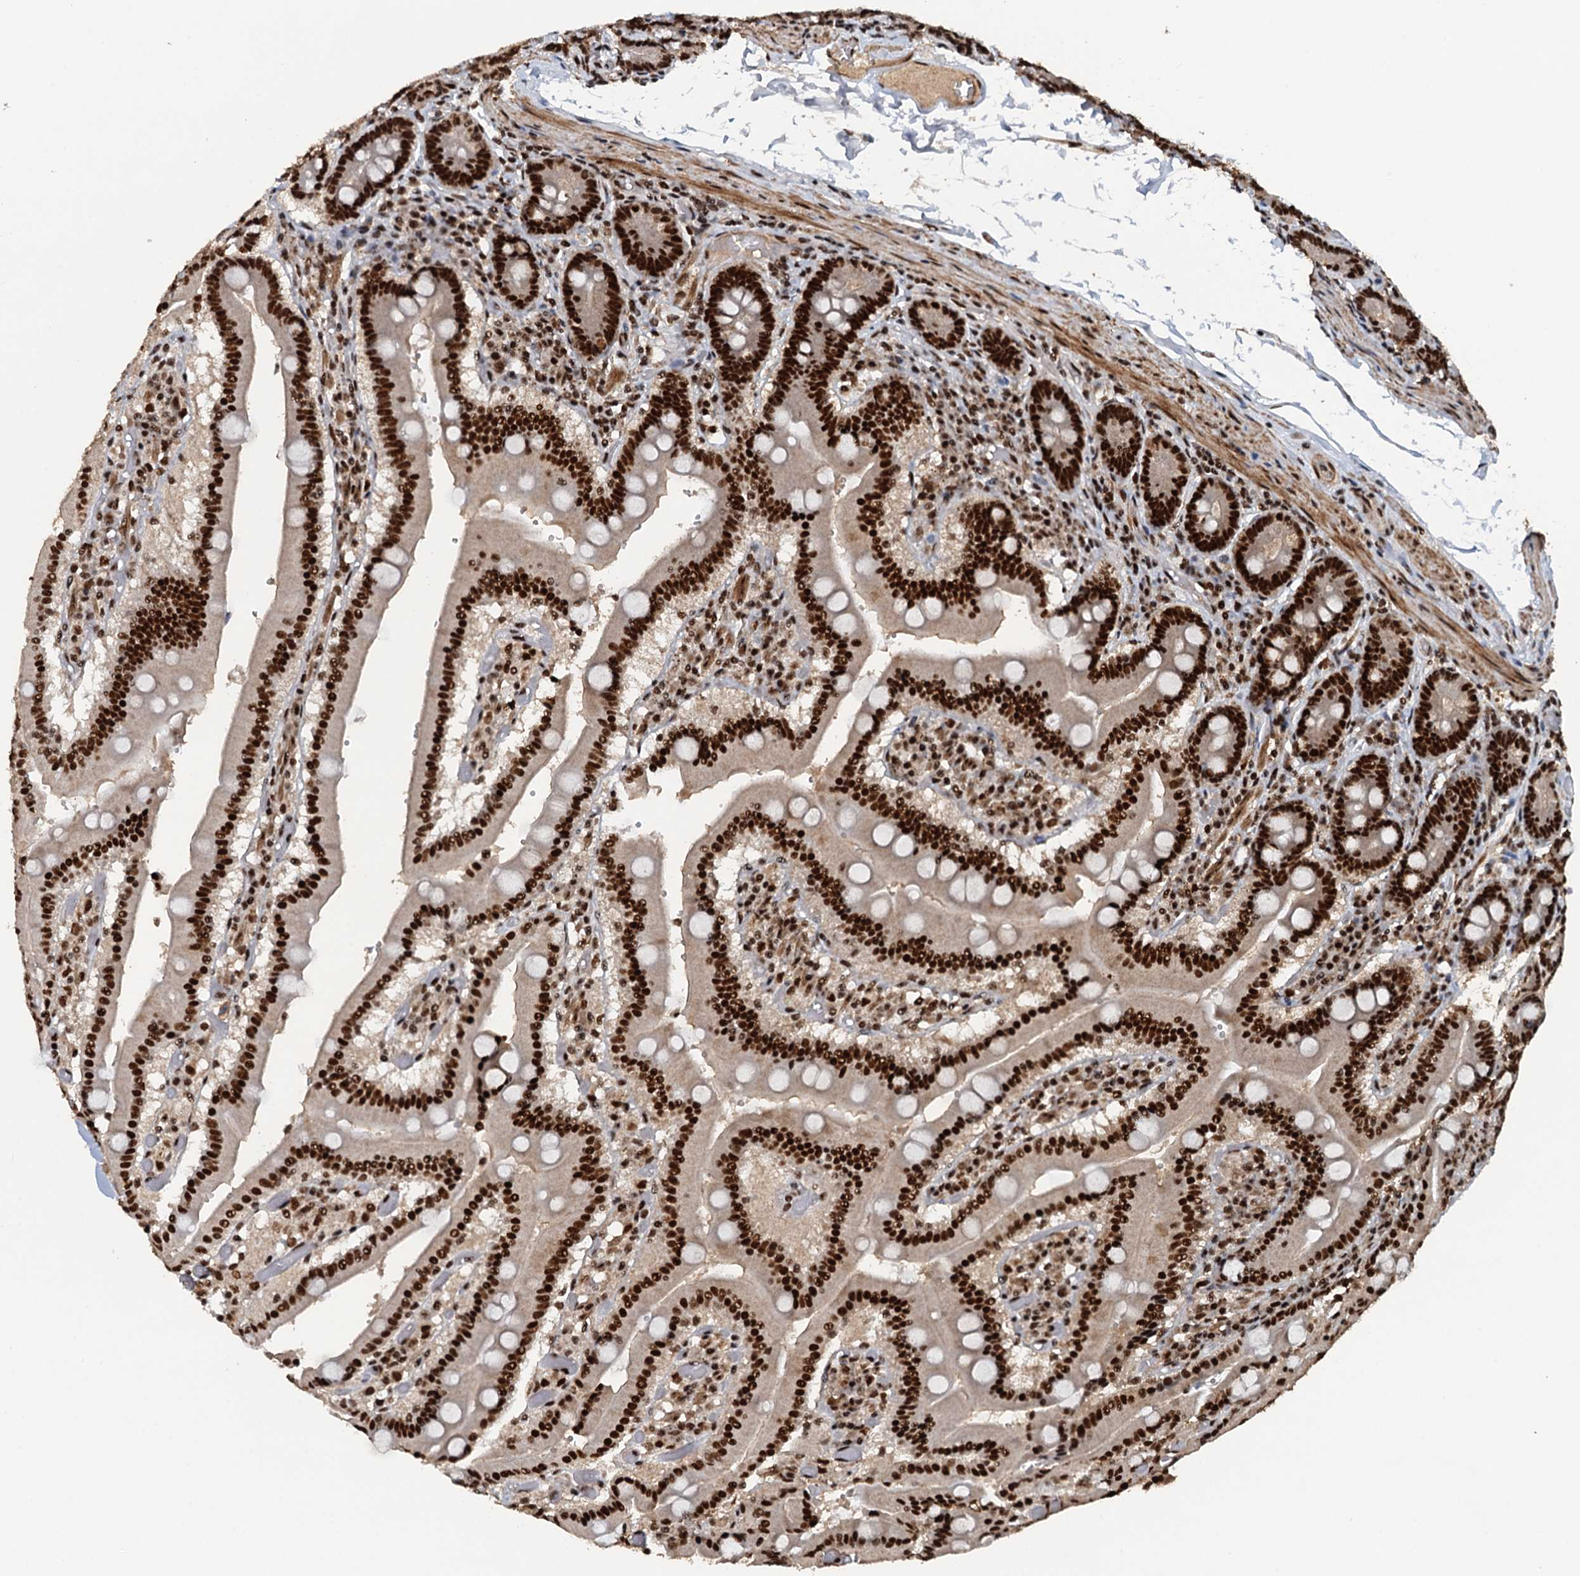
{"staining": {"intensity": "strong", "quantity": ">75%", "location": "nuclear"}, "tissue": "duodenum", "cell_type": "Glandular cells", "image_type": "normal", "snomed": [{"axis": "morphology", "description": "Normal tissue, NOS"}, {"axis": "topography", "description": "Duodenum"}], "caption": "Immunohistochemistry (IHC) staining of benign duodenum, which reveals high levels of strong nuclear expression in approximately >75% of glandular cells indicating strong nuclear protein positivity. The staining was performed using DAB (brown) for protein detection and nuclei were counterstained in hematoxylin (blue).", "gene": "ZC3H18", "patient": {"sex": "female", "age": 62}}